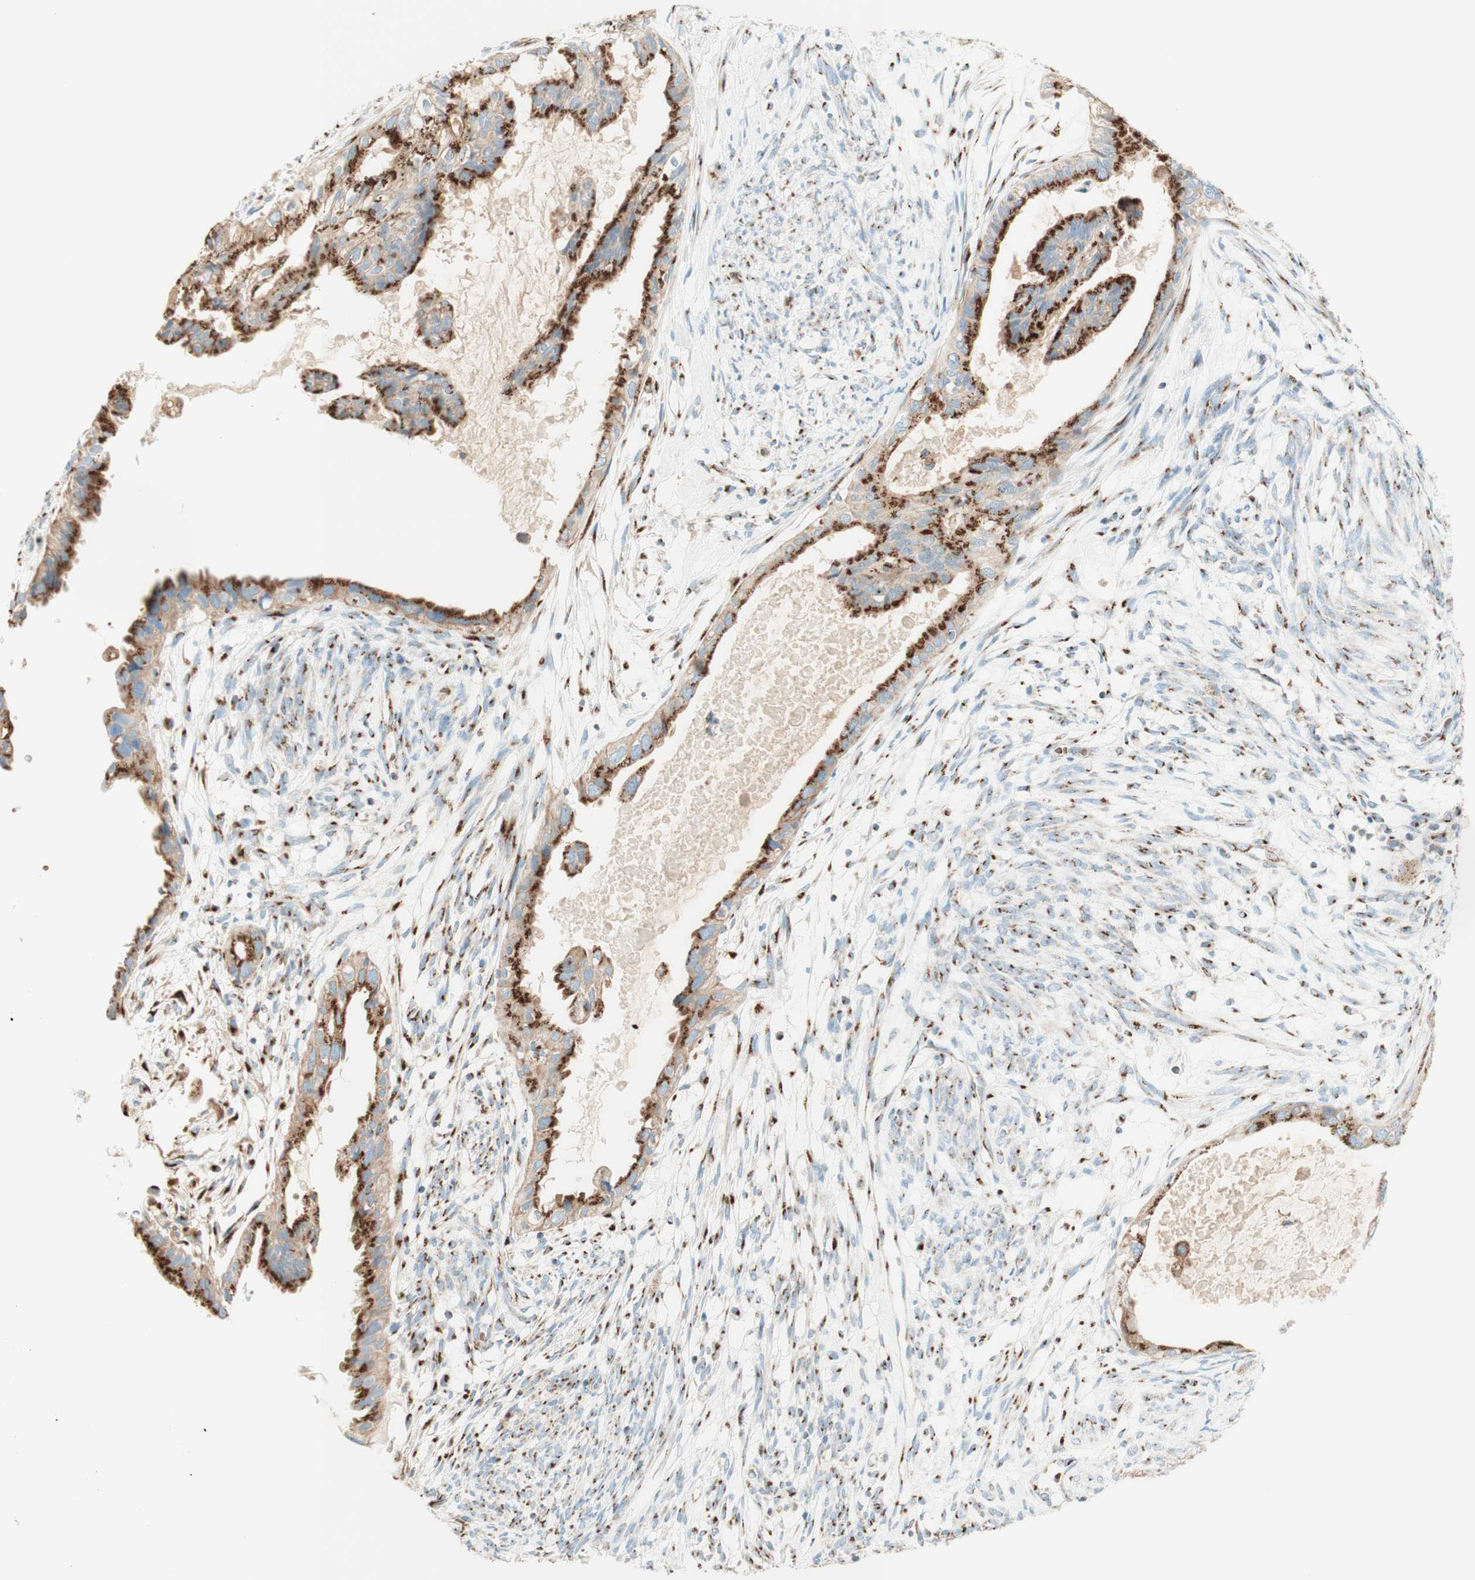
{"staining": {"intensity": "strong", "quantity": ">75%", "location": "cytoplasmic/membranous"}, "tissue": "cervical cancer", "cell_type": "Tumor cells", "image_type": "cancer", "snomed": [{"axis": "morphology", "description": "Normal tissue, NOS"}, {"axis": "morphology", "description": "Adenocarcinoma, NOS"}, {"axis": "topography", "description": "Cervix"}, {"axis": "topography", "description": "Endometrium"}], "caption": "Adenocarcinoma (cervical) was stained to show a protein in brown. There is high levels of strong cytoplasmic/membranous positivity in about >75% of tumor cells. (brown staining indicates protein expression, while blue staining denotes nuclei).", "gene": "GOLGB1", "patient": {"sex": "female", "age": 86}}